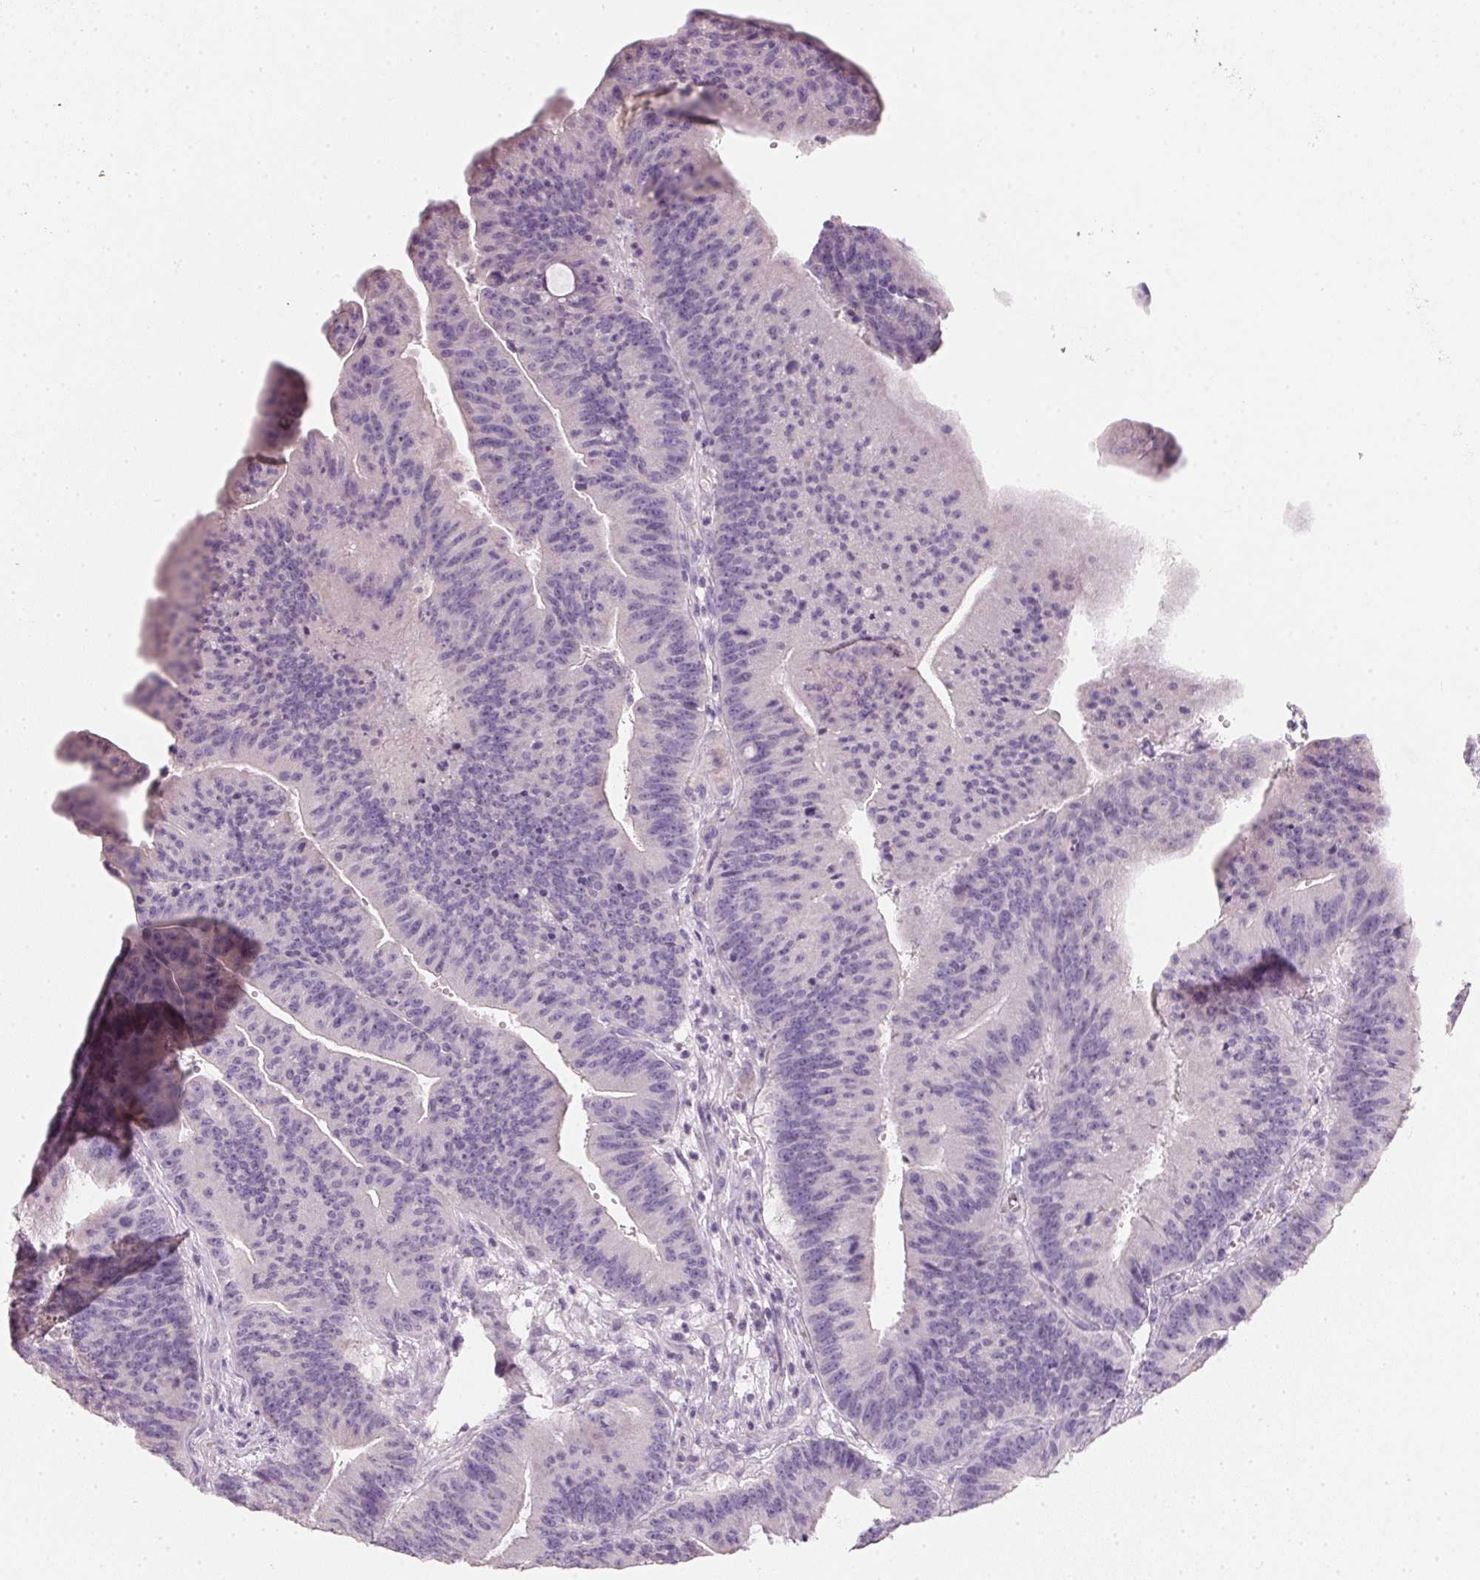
{"staining": {"intensity": "negative", "quantity": "none", "location": "none"}, "tissue": "colorectal cancer", "cell_type": "Tumor cells", "image_type": "cancer", "snomed": [{"axis": "morphology", "description": "Adenocarcinoma, NOS"}, {"axis": "topography", "description": "Colon"}], "caption": "This is a image of immunohistochemistry staining of colorectal cancer, which shows no expression in tumor cells.", "gene": "HSD17B1", "patient": {"sex": "female", "age": 78}}